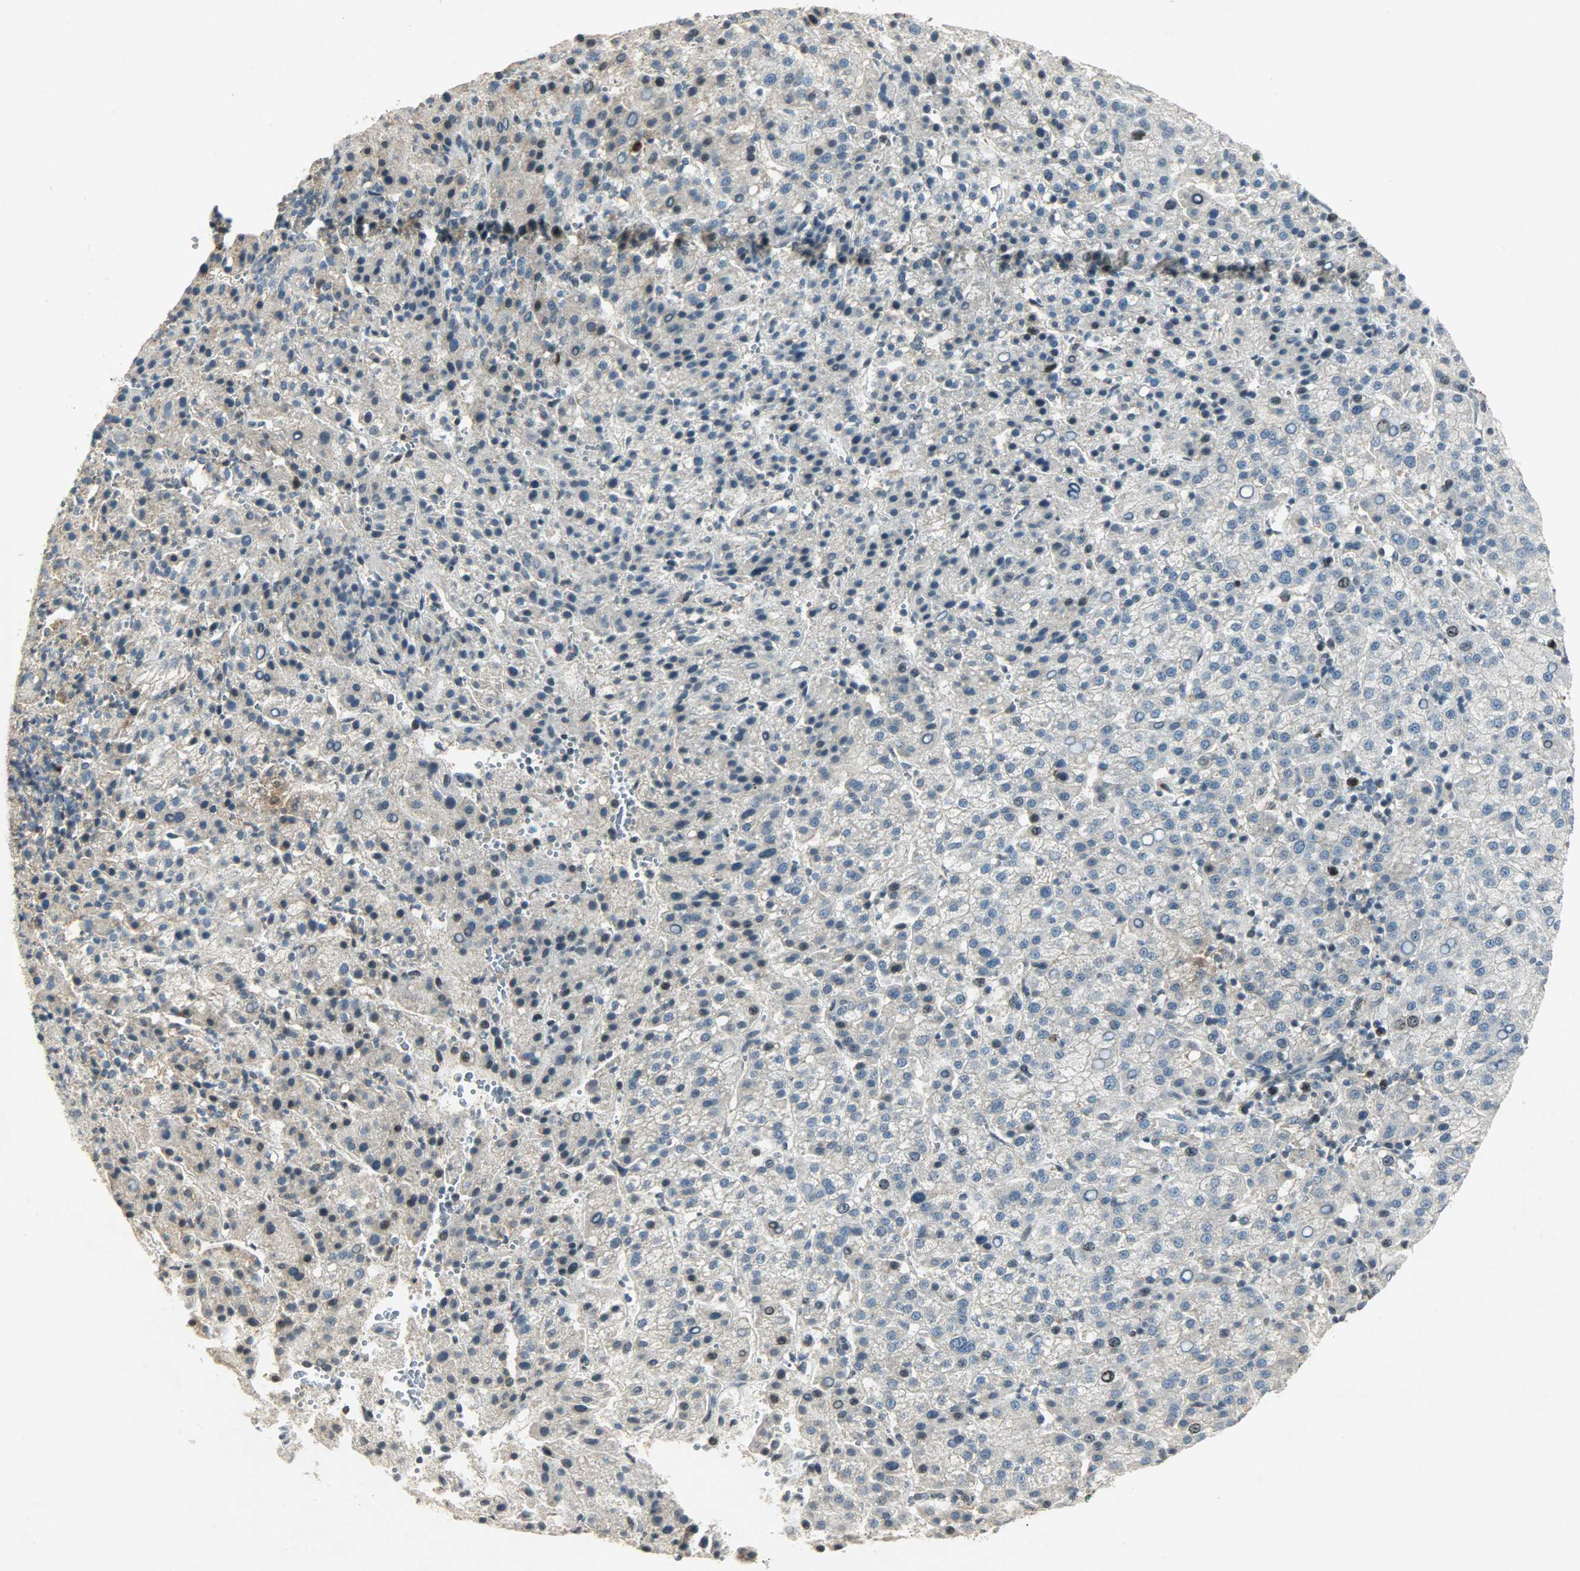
{"staining": {"intensity": "weak", "quantity": "<25%", "location": "nuclear"}, "tissue": "liver cancer", "cell_type": "Tumor cells", "image_type": "cancer", "snomed": [{"axis": "morphology", "description": "Carcinoma, Hepatocellular, NOS"}, {"axis": "topography", "description": "Liver"}], "caption": "Tumor cells show no significant staining in liver cancer.", "gene": "AURKB", "patient": {"sex": "female", "age": 58}}